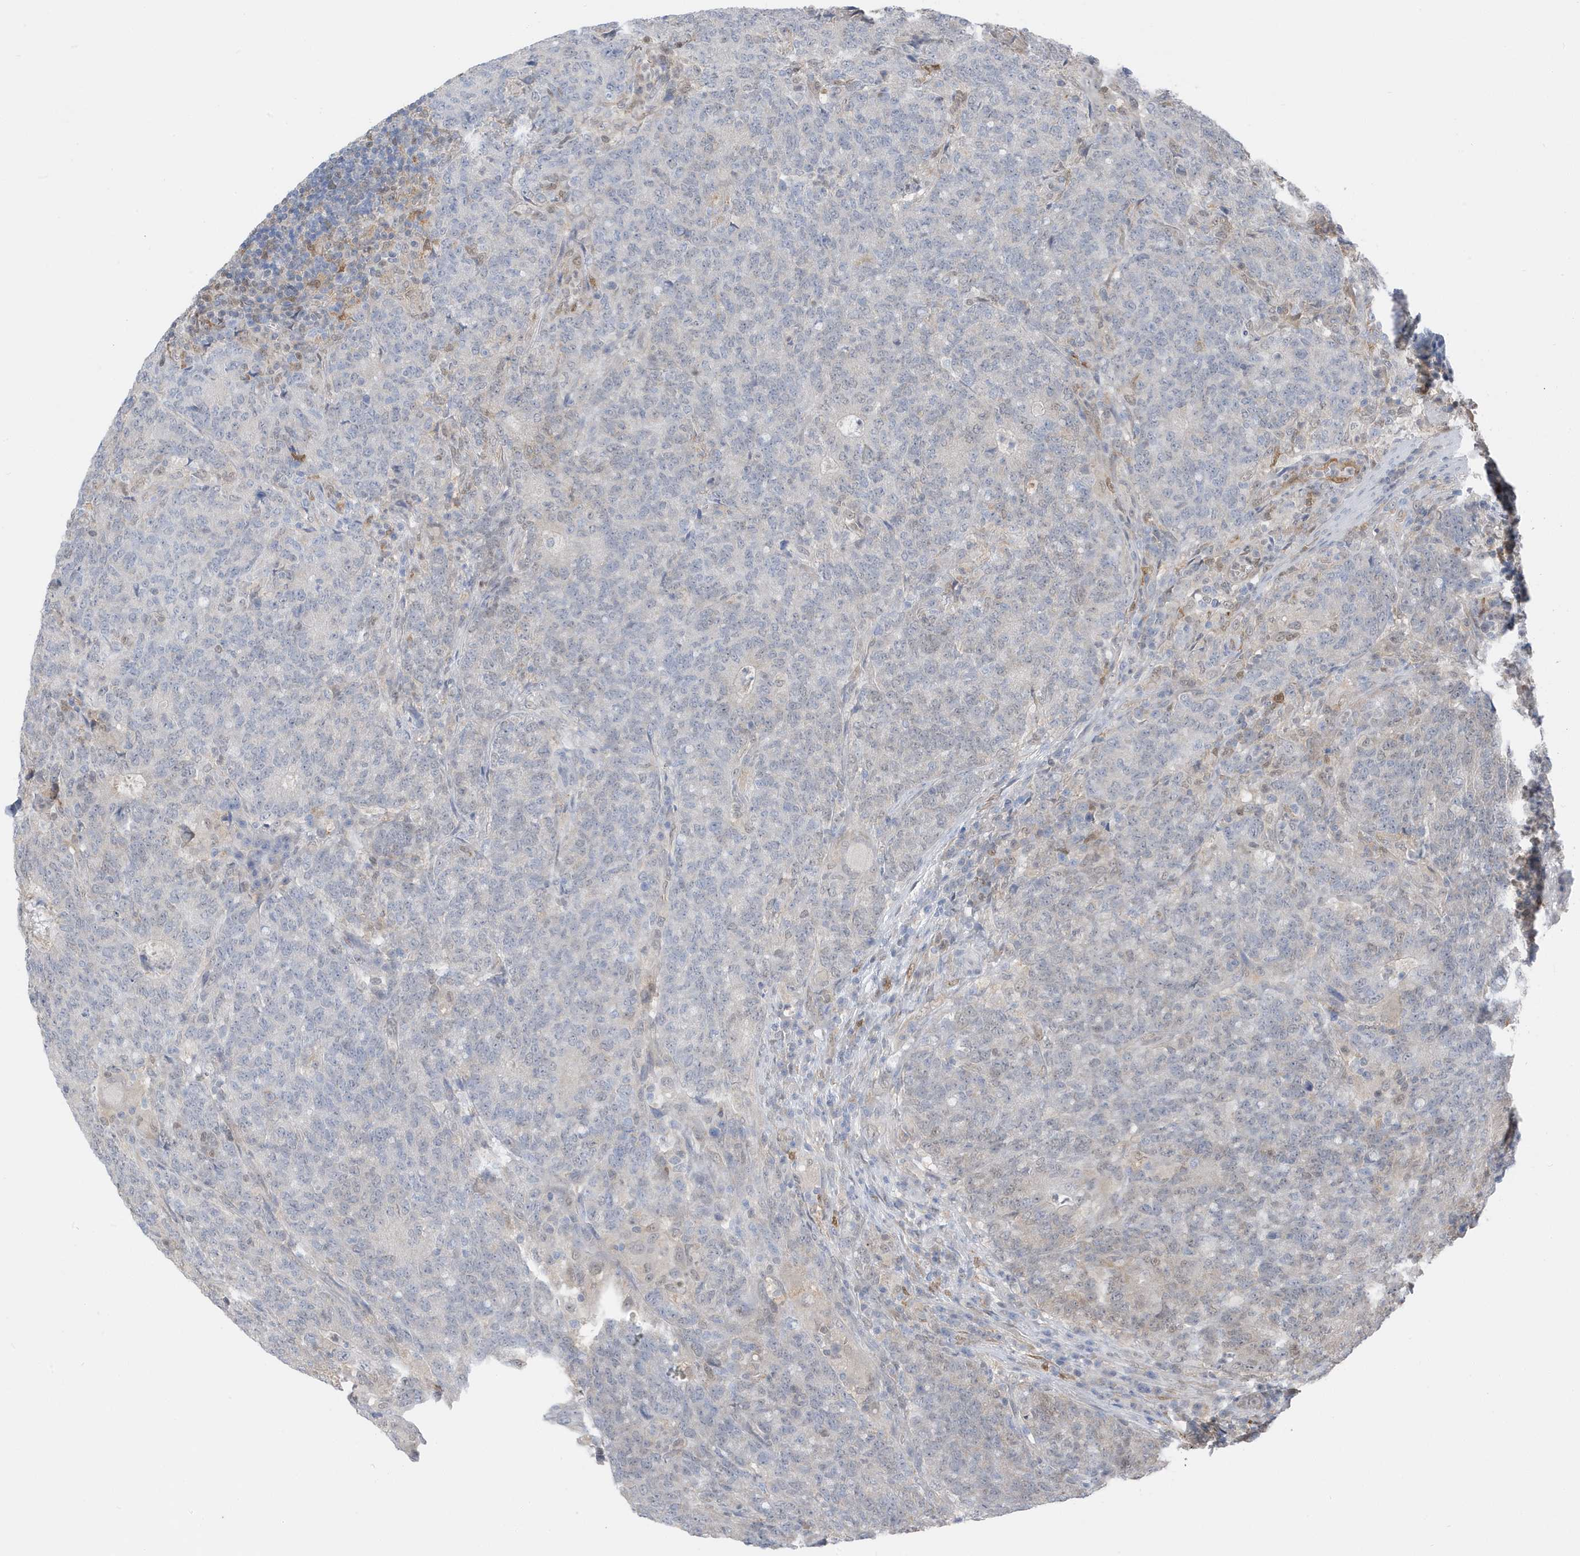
{"staining": {"intensity": "weak", "quantity": "<25%", "location": "nuclear"}, "tissue": "colorectal cancer", "cell_type": "Tumor cells", "image_type": "cancer", "snomed": [{"axis": "morphology", "description": "Normal tissue, NOS"}, {"axis": "morphology", "description": "Adenocarcinoma, NOS"}, {"axis": "topography", "description": "Colon"}], "caption": "Tumor cells are negative for protein expression in human colorectal adenocarcinoma.", "gene": "NCOA7", "patient": {"sex": "female", "age": 75}}